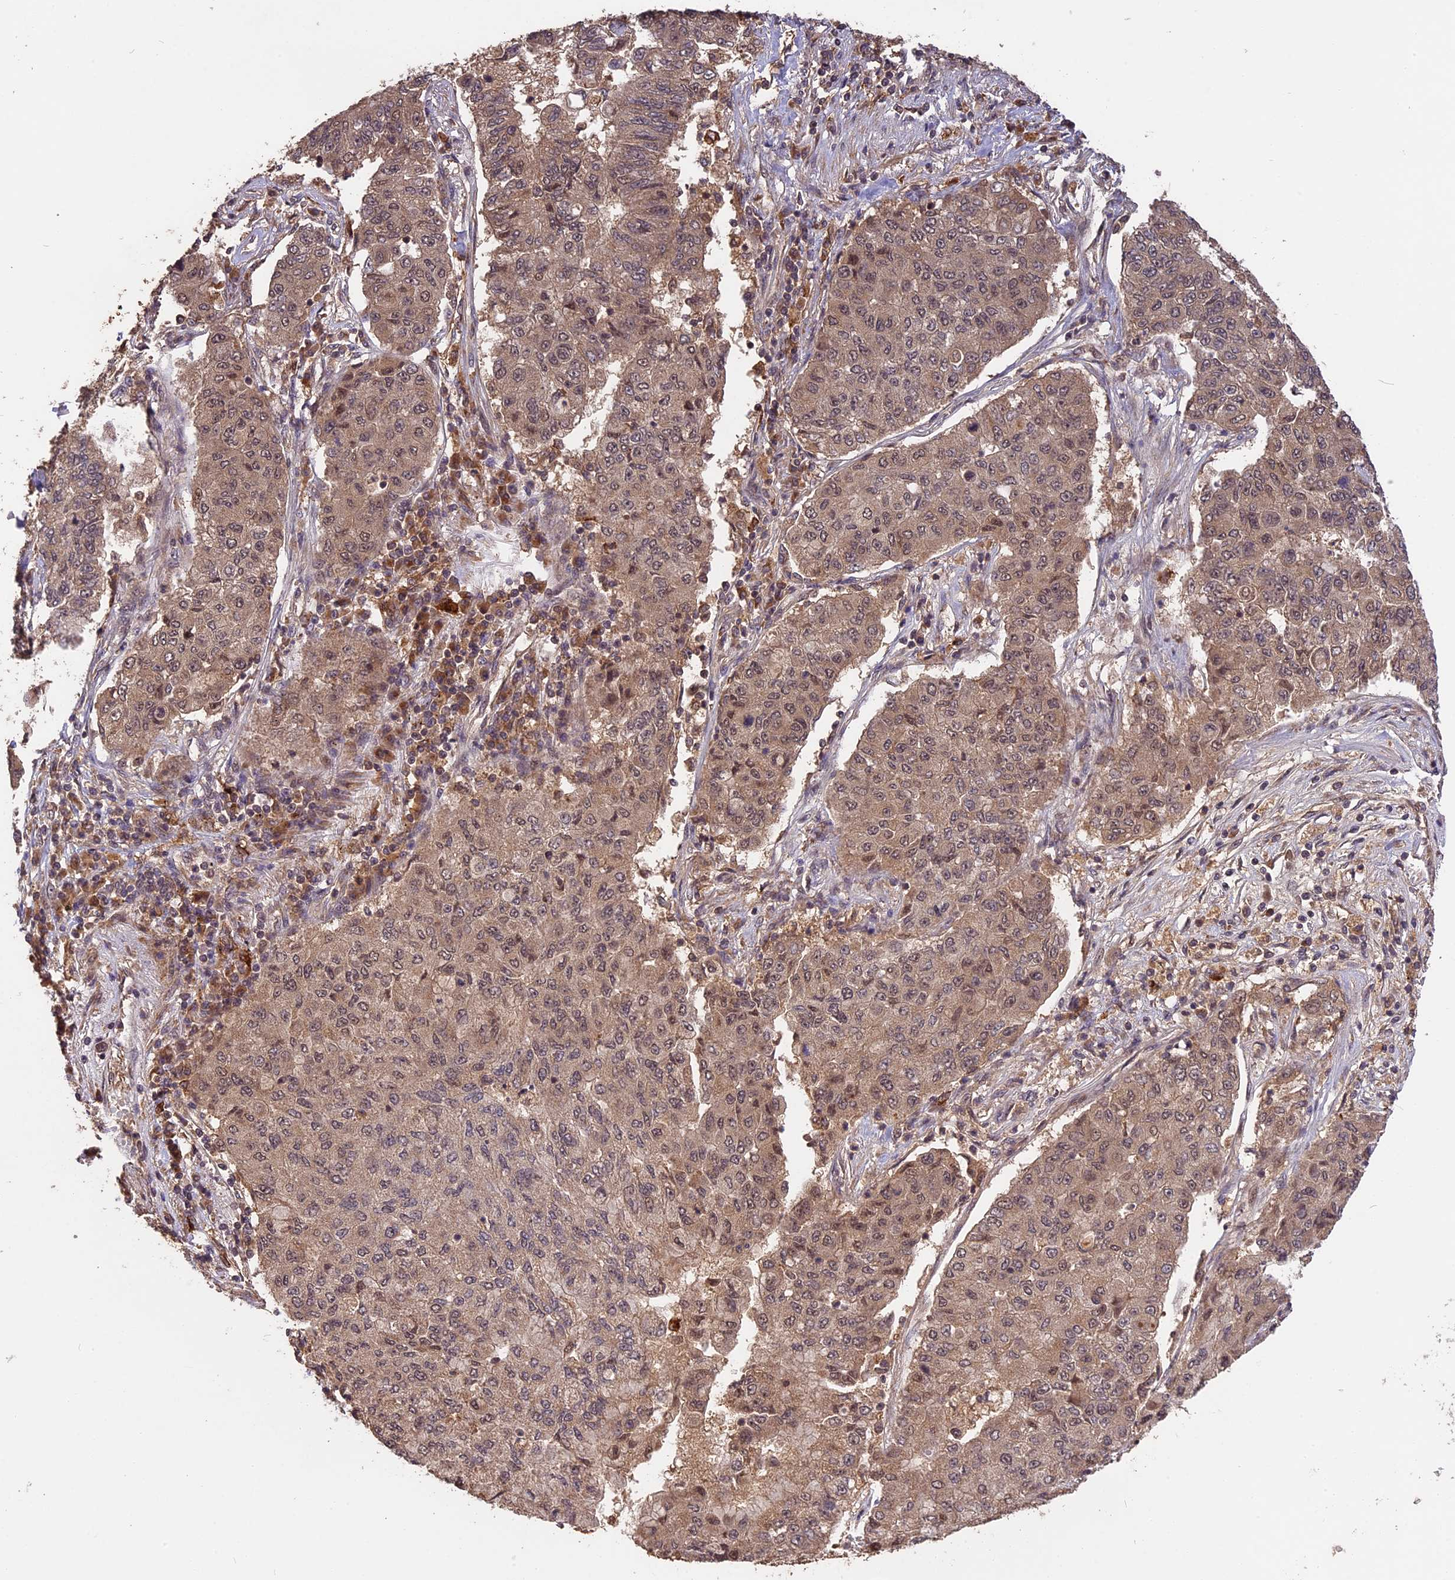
{"staining": {"intensity": "weak", "quantity": "25%-75%", "location": "cytoplasmic/membranous,nuclear"}, "tissue": "lung cancer", "cell_type": "Tumor cells", "image_type": "cancer", "snomed": [{"axis": "morphology", "description": "Squamous cell carcinoma, NOS"}, {"axis": "topography", "description": "Lung"}], "caption": "About 25%-75% of tumor cells in human lung cancer show weak cytoplasmic/membranous and nuclear protein expression as visualized by brown immunohistochemical staining.", "gene": "ESCO1", "patient": {"sex": "male", "age": 74}}